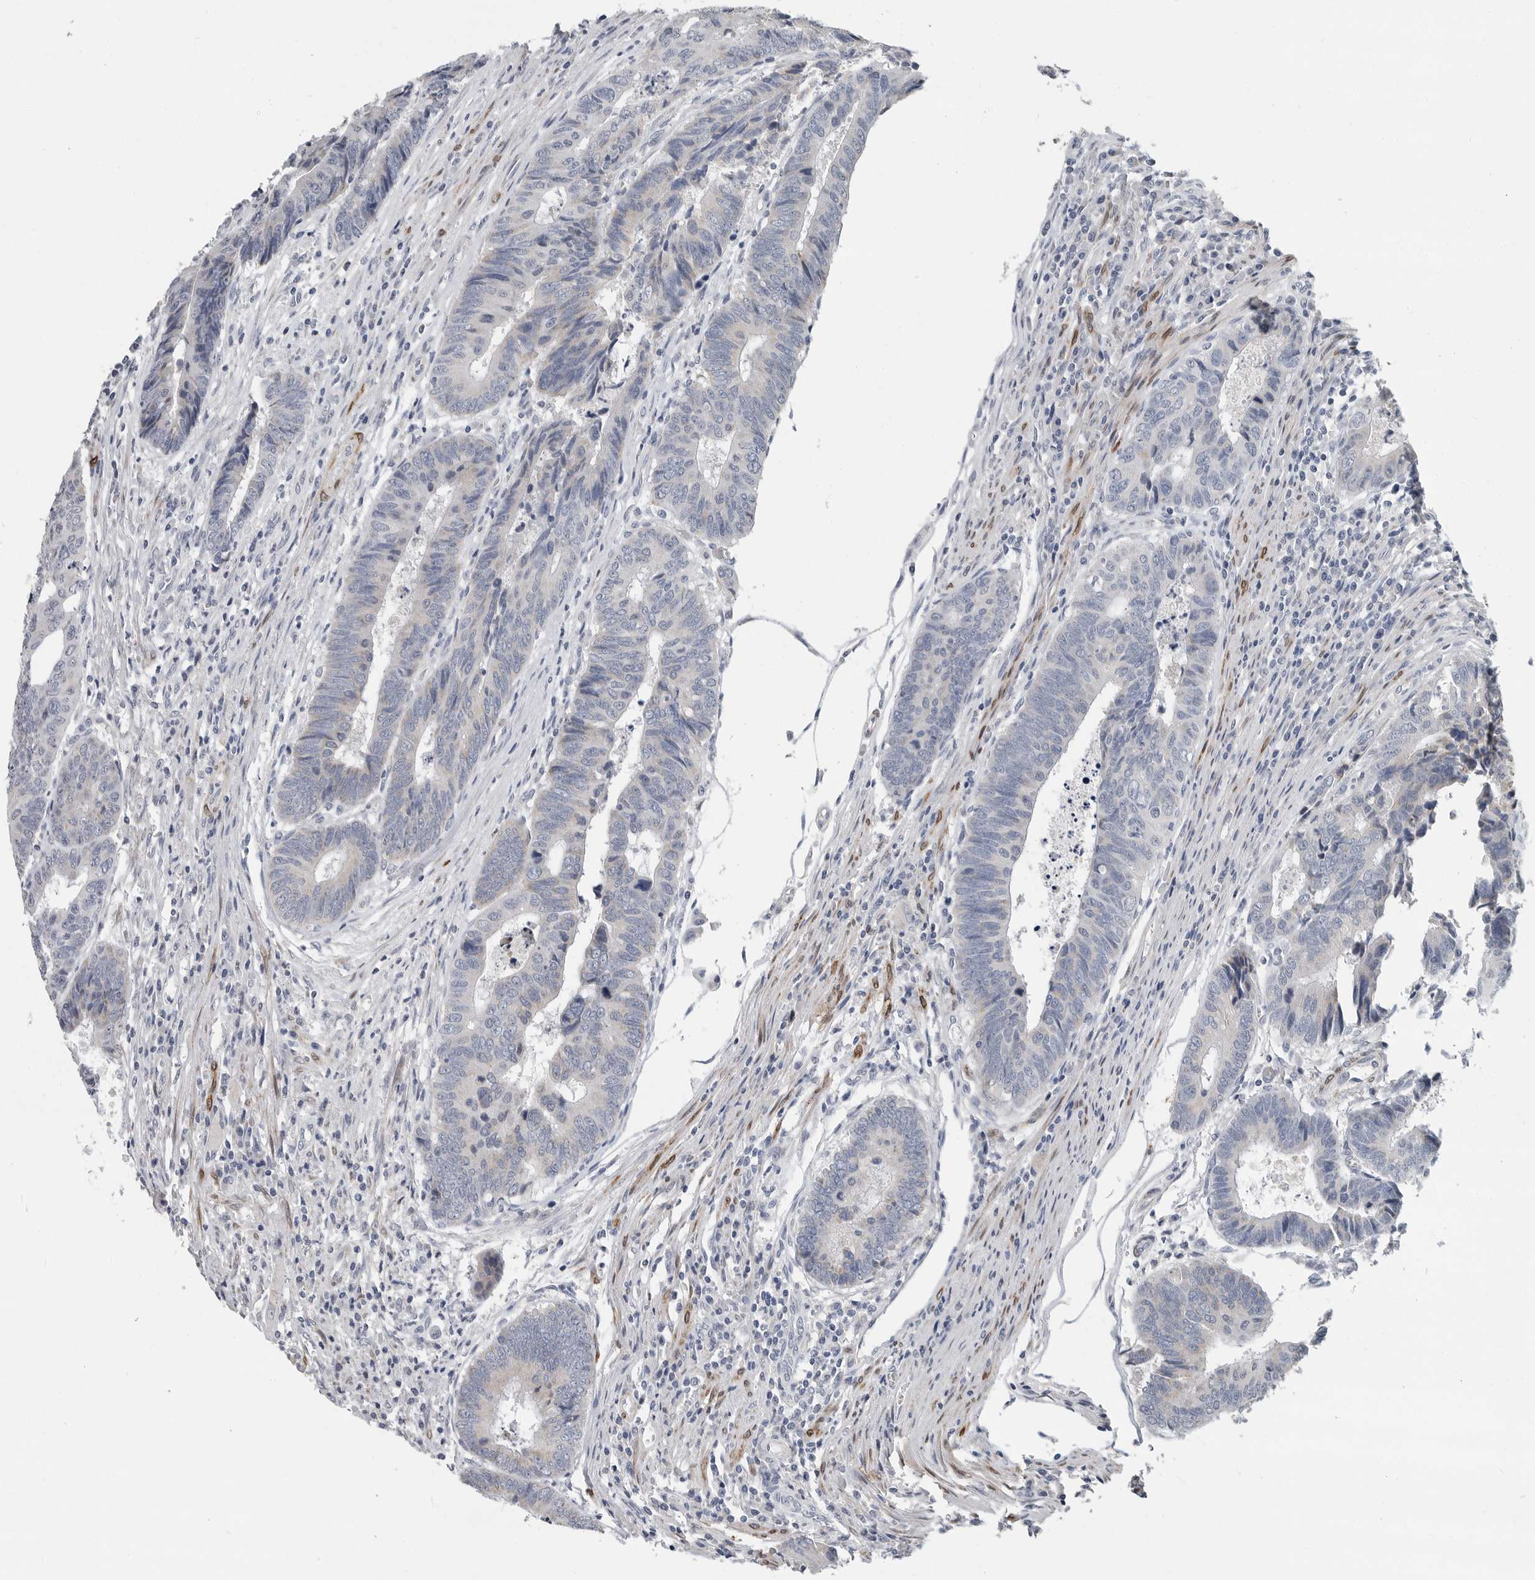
{"staining": {"intensity": "negative", "quantity": "none", "location": "none"}, "tissue": "colorectal cancer", "cell_type": "Tumor cells", "image_type": "cancer", "snomed": [{"axis": "morphology", "description": "Adenocarcinoma, NOS"}, {"axis": "topography", "description": "Rectum"}], "caption": "A high-resolution photomicrograph shows immunohistochemistry (IHC) staining of colorectal cancer (adenocarcinoma), which exhibits no significant expression in tumor cells. The staining was performed using DAB to visualize the protein expression in brown, while the nuclei were stained in blue with hematoxylin (Magnification: 20x).", "gene": "PLN", "patient": {"sex": "male", "age": 84}}